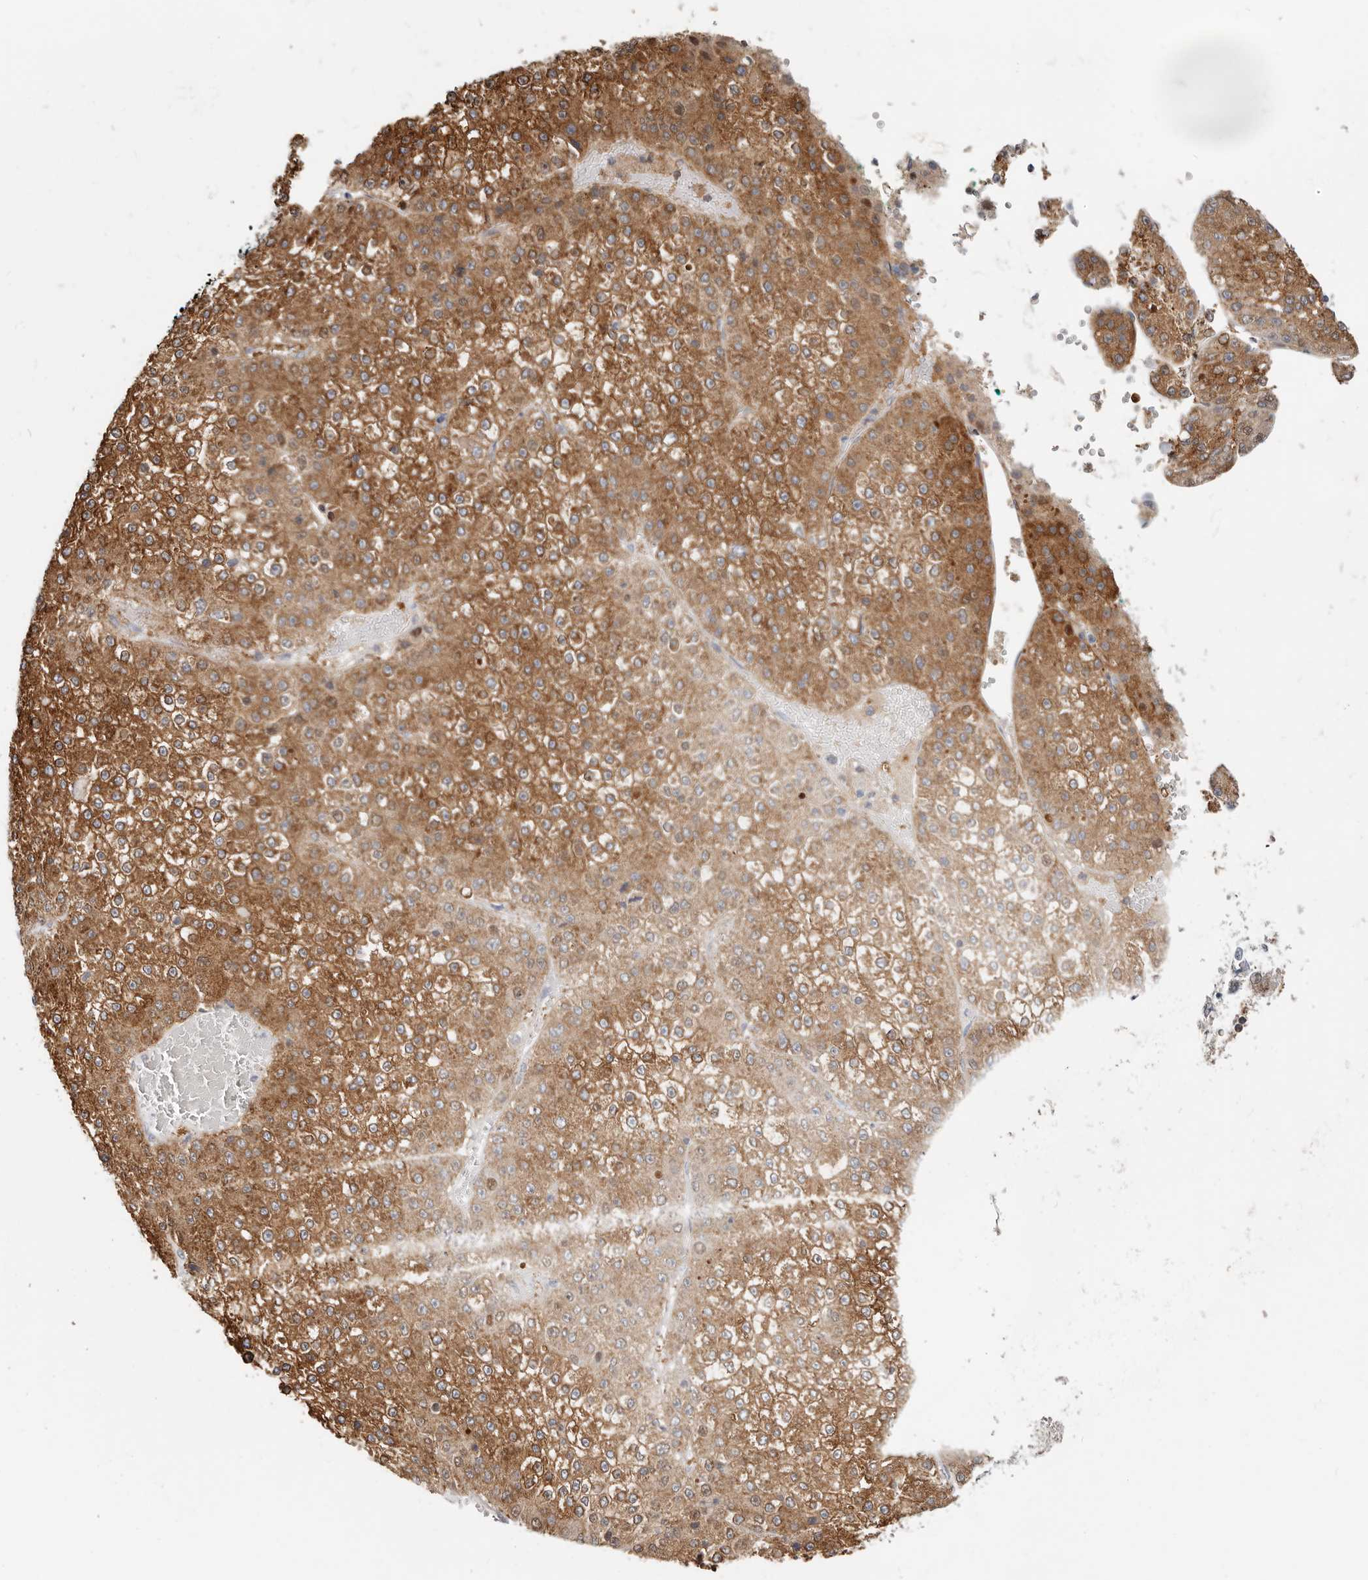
{"staining": {"intensity": "strong", "quantity": ">75%", "location": "cytoplasmic/membranous"}, "tissue": "liver cancer", "cell_type": "Tumor cells", "image_type": "cancer", "snomed": [{"axis": "morphology", "description": "Carcinoma, Hepatocellular, NOS"}, {"axis": "topography", "description": "Liver"}], "caption": "A photomicrograph showing strong cytoplasmic/membranous positivity in about >75% of tumor cells in hepatocellular carcinoma (liver), as visualized by brown immunohistochemical staining.", "gene": "IL32", "patient": {"sex": "female", "age": 73}}